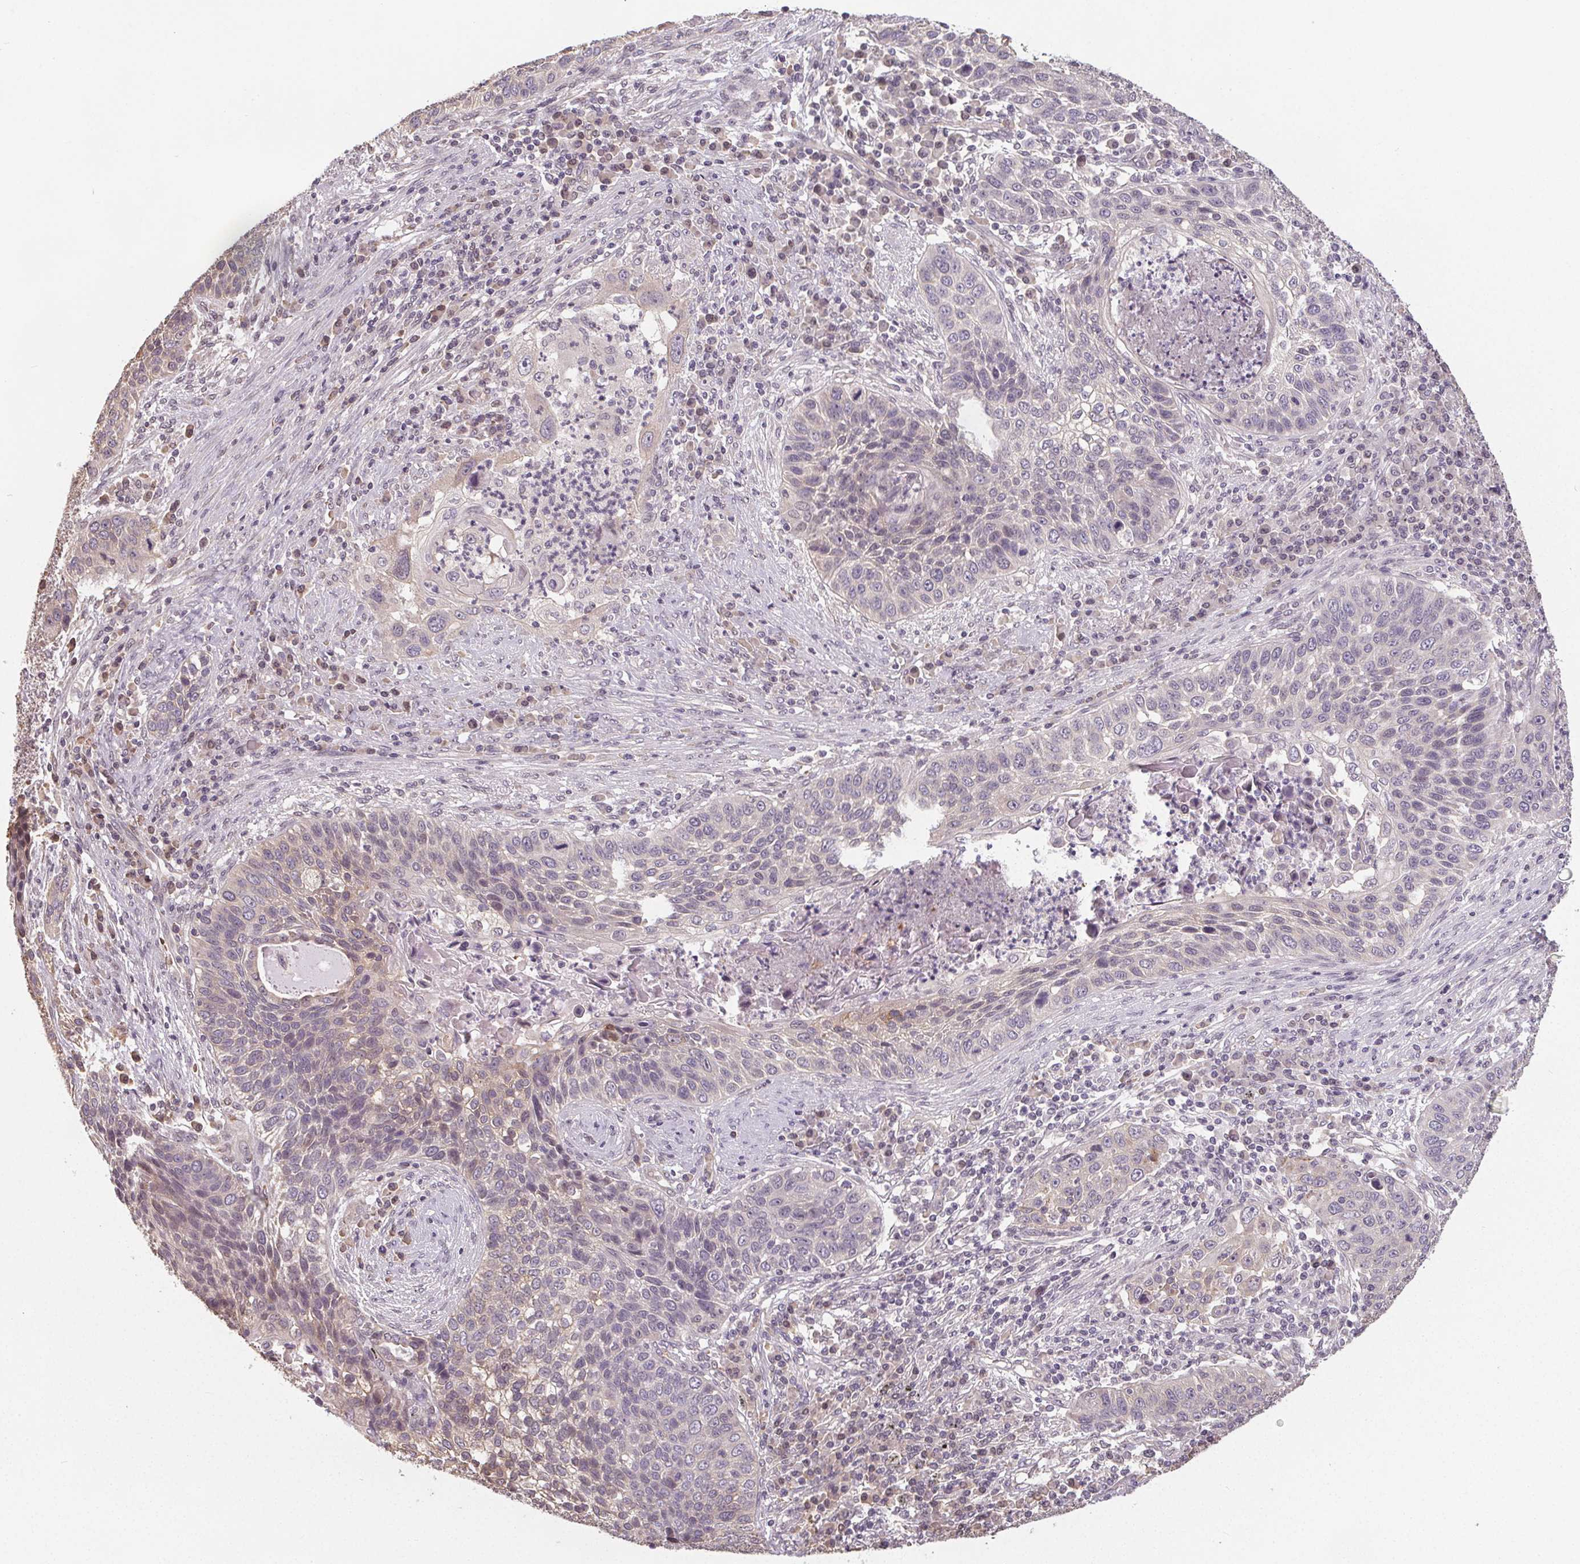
{"staining": {"intensity": "negative", "quantity": "none", "location": "none"}, "tissue": "lung cancer", "cell_type": "Tumor cells", "image_type": "cancer", "snomed": [{"axis": "morphology", "description": "Squamous cell carcinoma, NOS"}, {"axis": "morphology", "description": "Squamous cell carcinoma, metastatic, NOS"}, {"axis": "topography", "description": "Lung"}, {"axis": "topography", "description": "Pleura, NOS"}], "caption": "Tumor cells show no significant positivity in lung cancer. Brightfield microscopy of IHC stained with DAB (brown) and hematoxylin (blue), captured at high magnification.", "gene": "SLC26A2", "patient": {"sex": "male", "age": 72}}